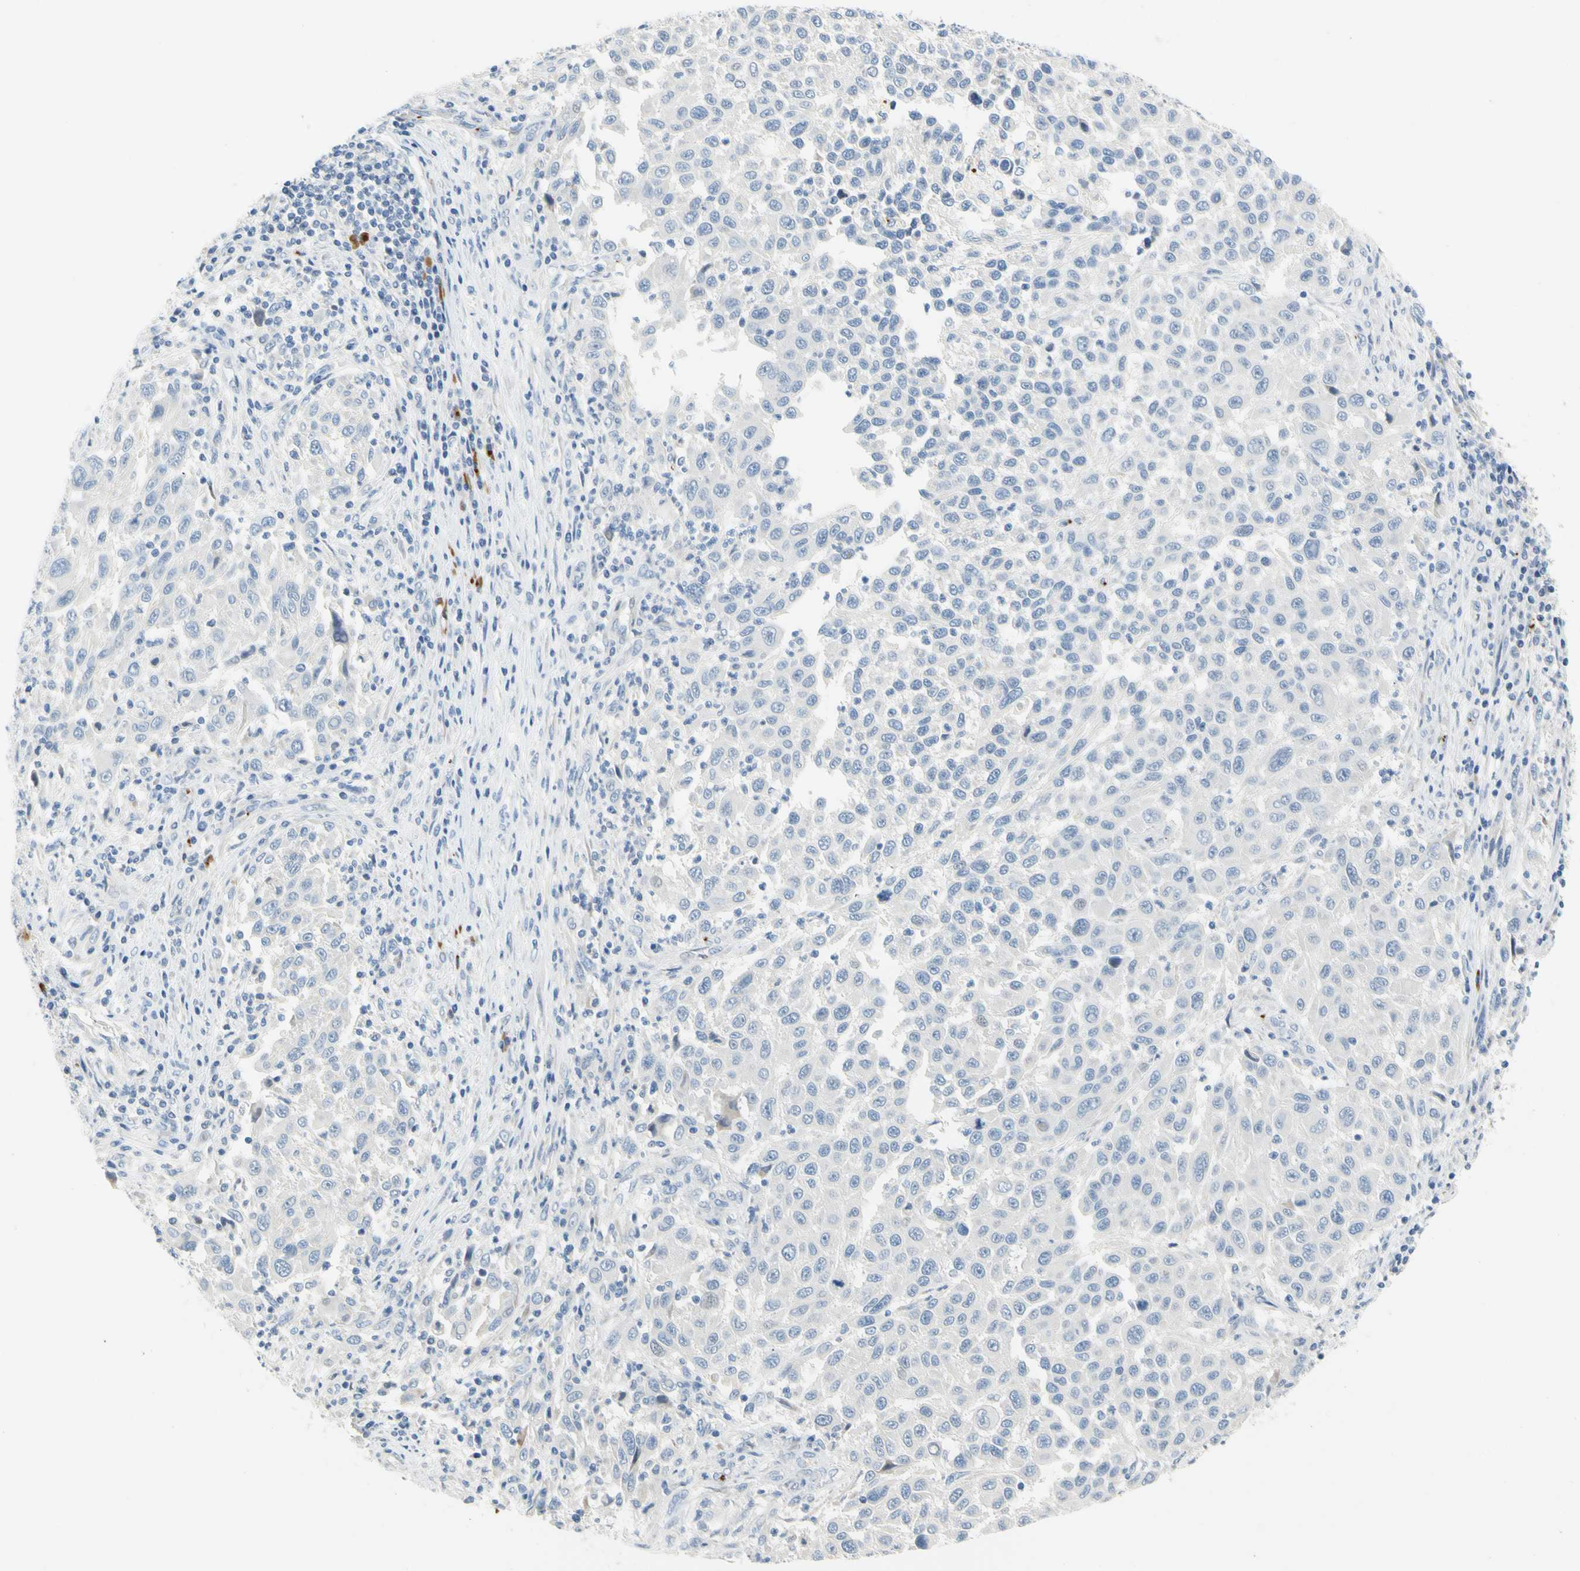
{"staining": {"intensity": "negative", "quantity": "none", "location": "none"}, "tissue": "melanoma", "cell_type": "Tumor cells", "image_type": "cancer", "snomed": [{"axis": "morphology", "description": "Malignant melanoma, Metastatic site"}, {"axis": "topography", "description": "Lymph node"}], "caption": "Histopathology image shows no significant protein staining in tumor cells of melanoma.", "gene": "PPBP", "patient": {"sex": "male", "age": 61}}